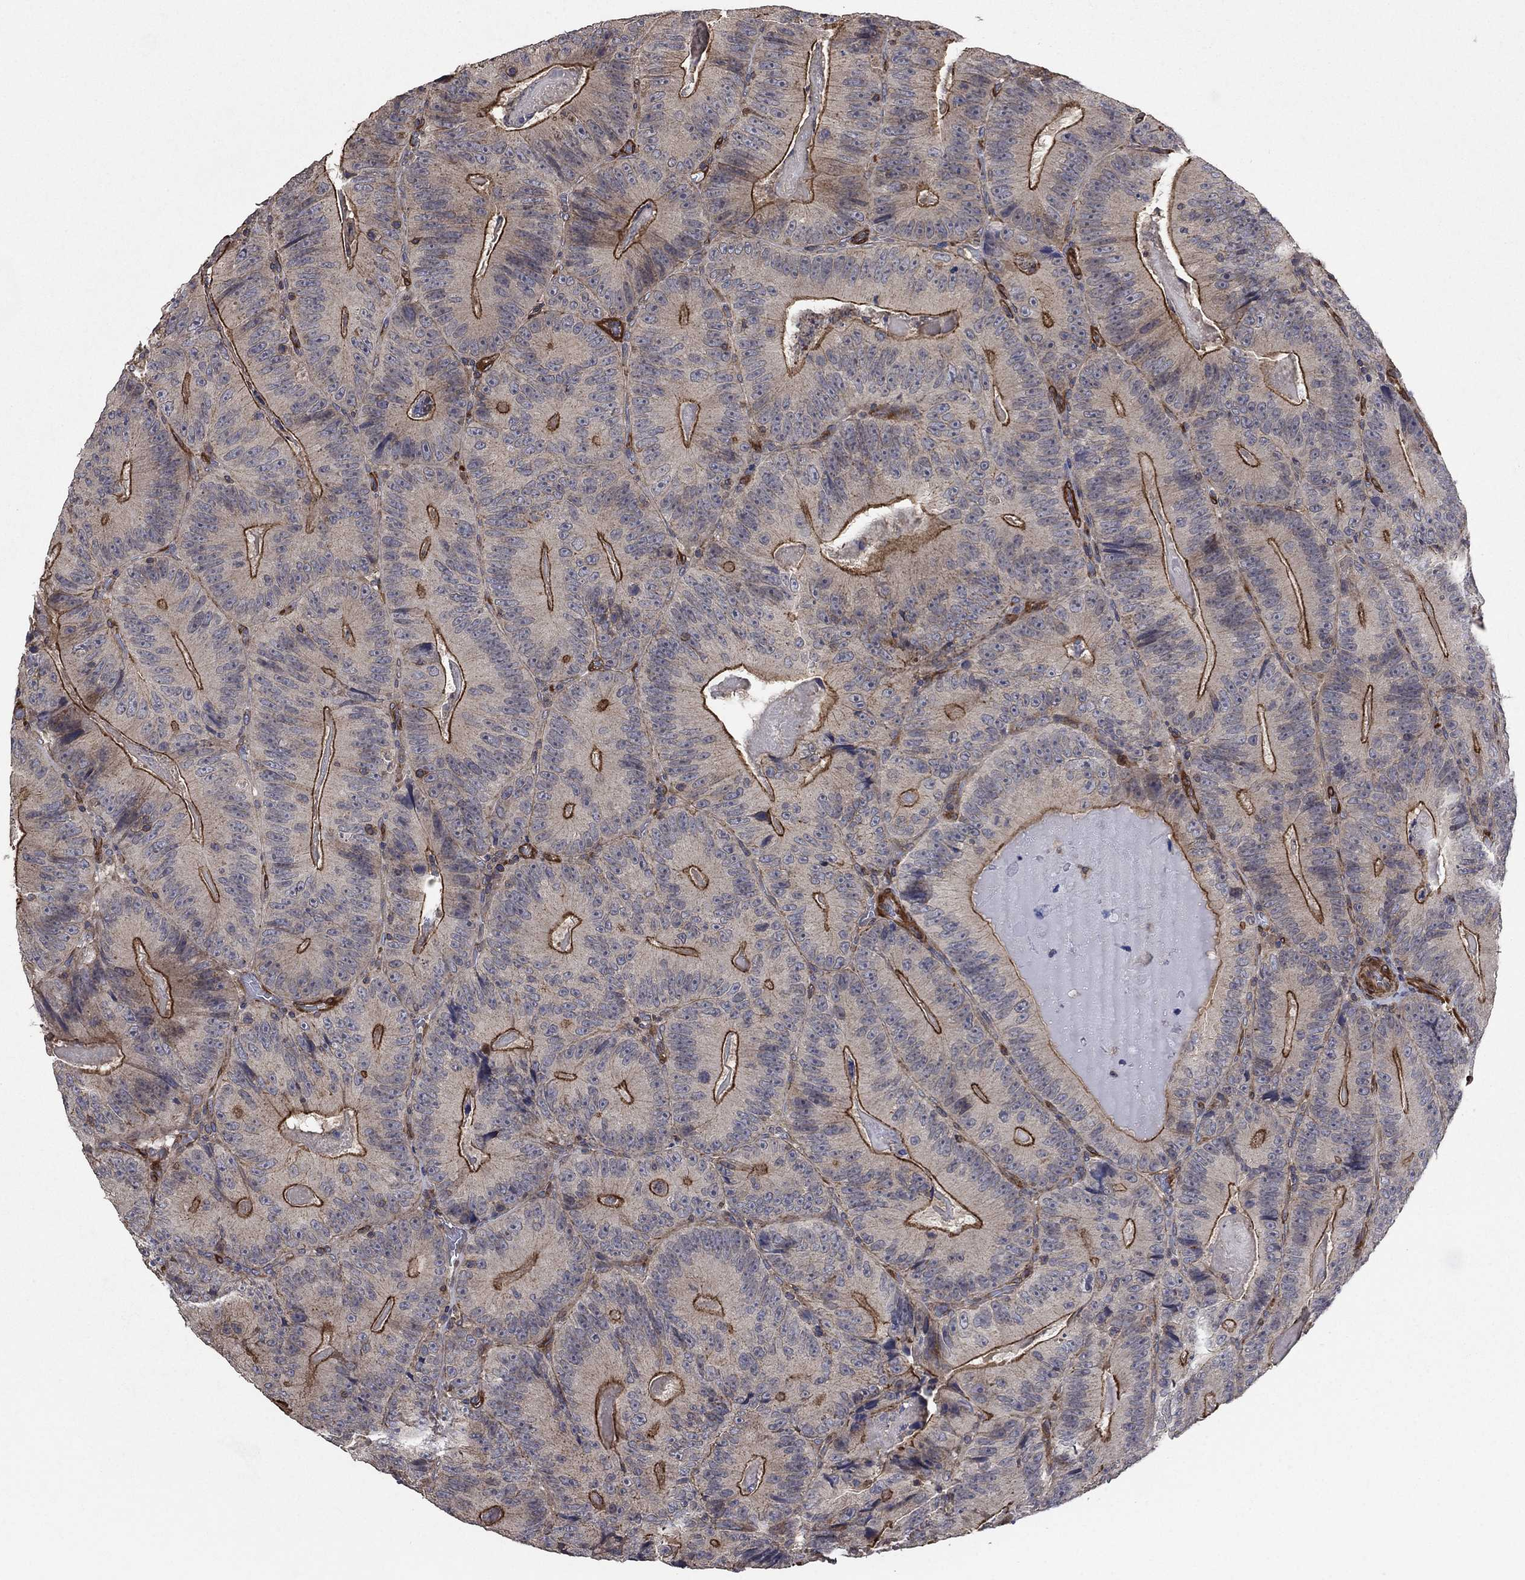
{"staining": {"intensity": "strong", "quantity": "25%-75%", "location": "cytoplasmic/membranous"}, "tissue": "colorectal cancer", "cell_type": "Tumor cells", "image_type": "cancer", "snomed": [{"axis": "morphology", "description": "Adenocarcinoma, NOS"}, {"axis": "topography", "description": "Colon"}], "caption": "Strong cytoplasmic/membranous protein staining is identified in approximately 25%-75% of tumor cells in colorectal cancer. (IHC, brightfield microscopy, high magnification).", "gene": "PDE3A", "patient": {"sex": "female", "age": 86}}